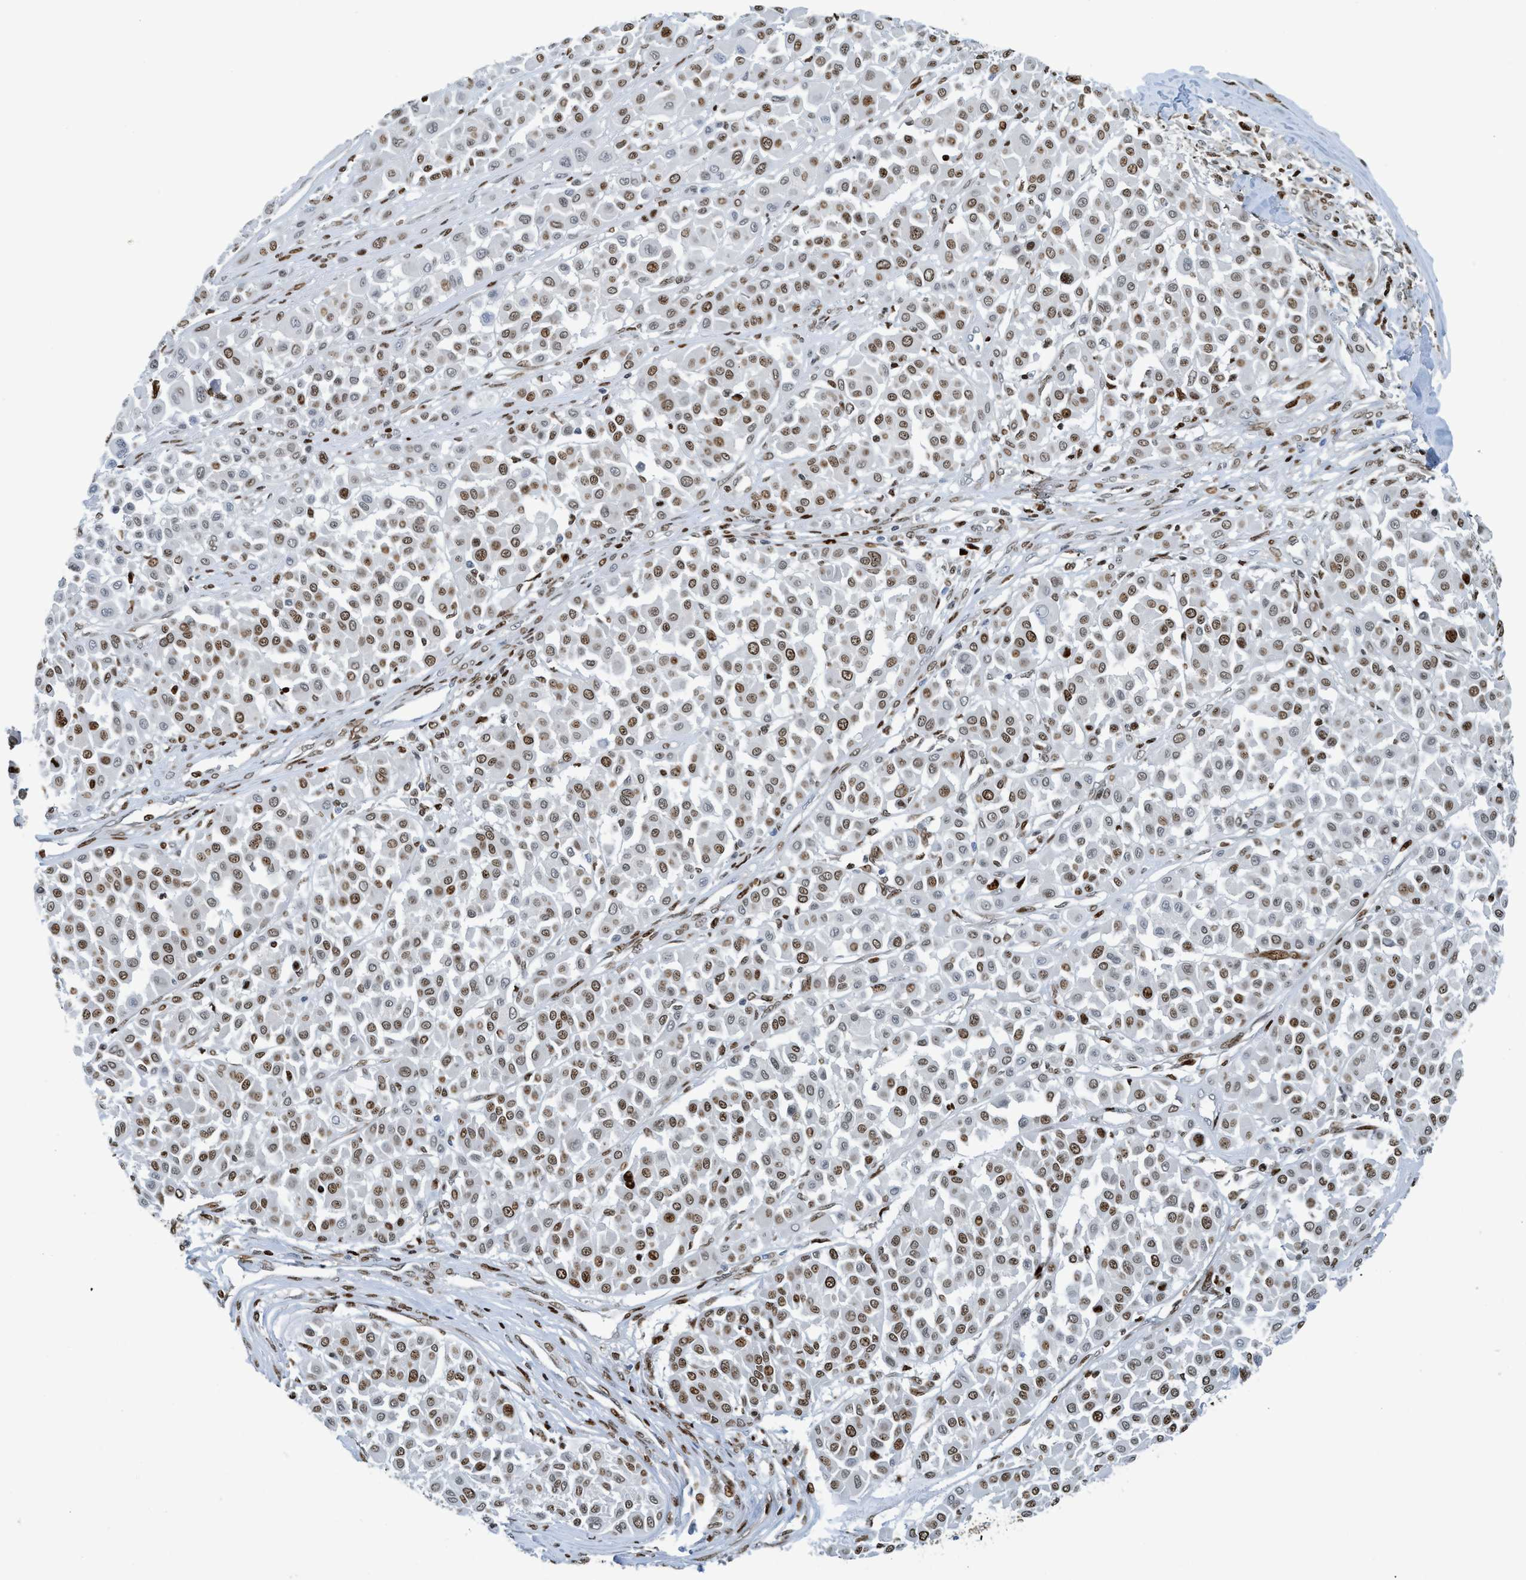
{"staining": {"intensity": "moderate", "quantity": ">75%", "location": "nuclear"}, "tissue": "melanoma", "cell_type": "Tumor cells", "image_type": "cancer", "snomed": [{"axis": "morphology", "description": "Malignant melanoma, Metastatic site"}, {"axis": "topography", "description": "Soft tissue"}], "caption": "Melanoma stained with immunohistochemistry reveals moderate nuclear positivity in about >75% of tumor cells.", "gene": "SH3D19", "patient": {"sex": "male", "age": 41}}